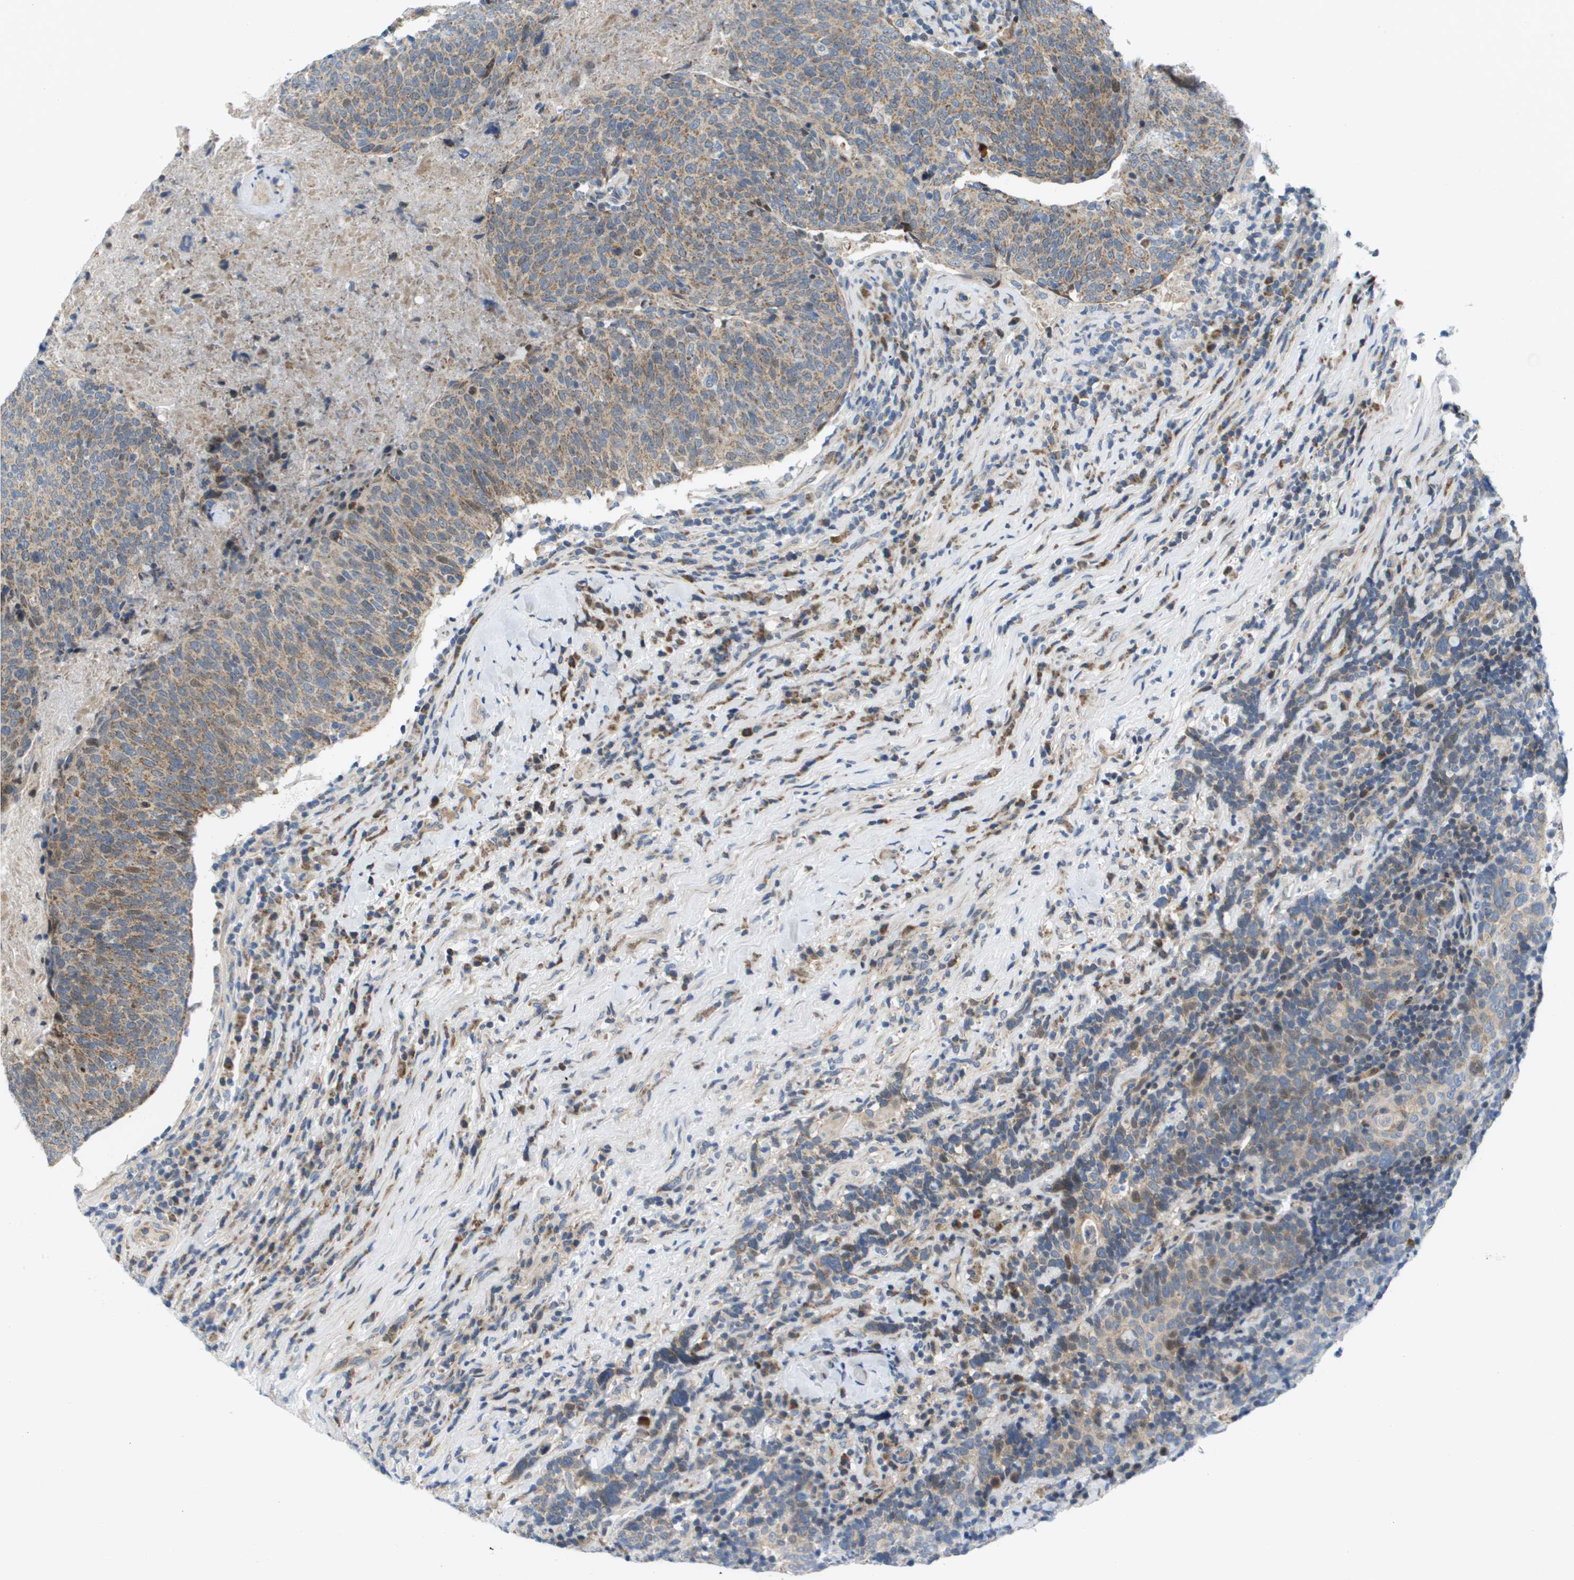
{"staining": {"intensity": "weak", "quantity": ">75%", "location": "cytoplasmic/membranous"}, "tissue": "head and neck cancer", "cell_type": "Tumor cells", "image_type": "cancer", "snomed": [{"axis": "morphology", "description": "Squamous cell carcinoma, NOS"}, {"axis": "morphology", "description": "Squamous cell carcinoma, metastatic, NOS"}, {"axis": "topography", "description": "Lymph node"}, {"axis": "topography", "description": "Head-Neck"}], "caption": "Human squamous cell carcinoma (head and neck) stained with a protein marker demonstrates weak staining in tumor cells.", "gene": "KRT23", "patient": {"sex": "male", "age": 62}}